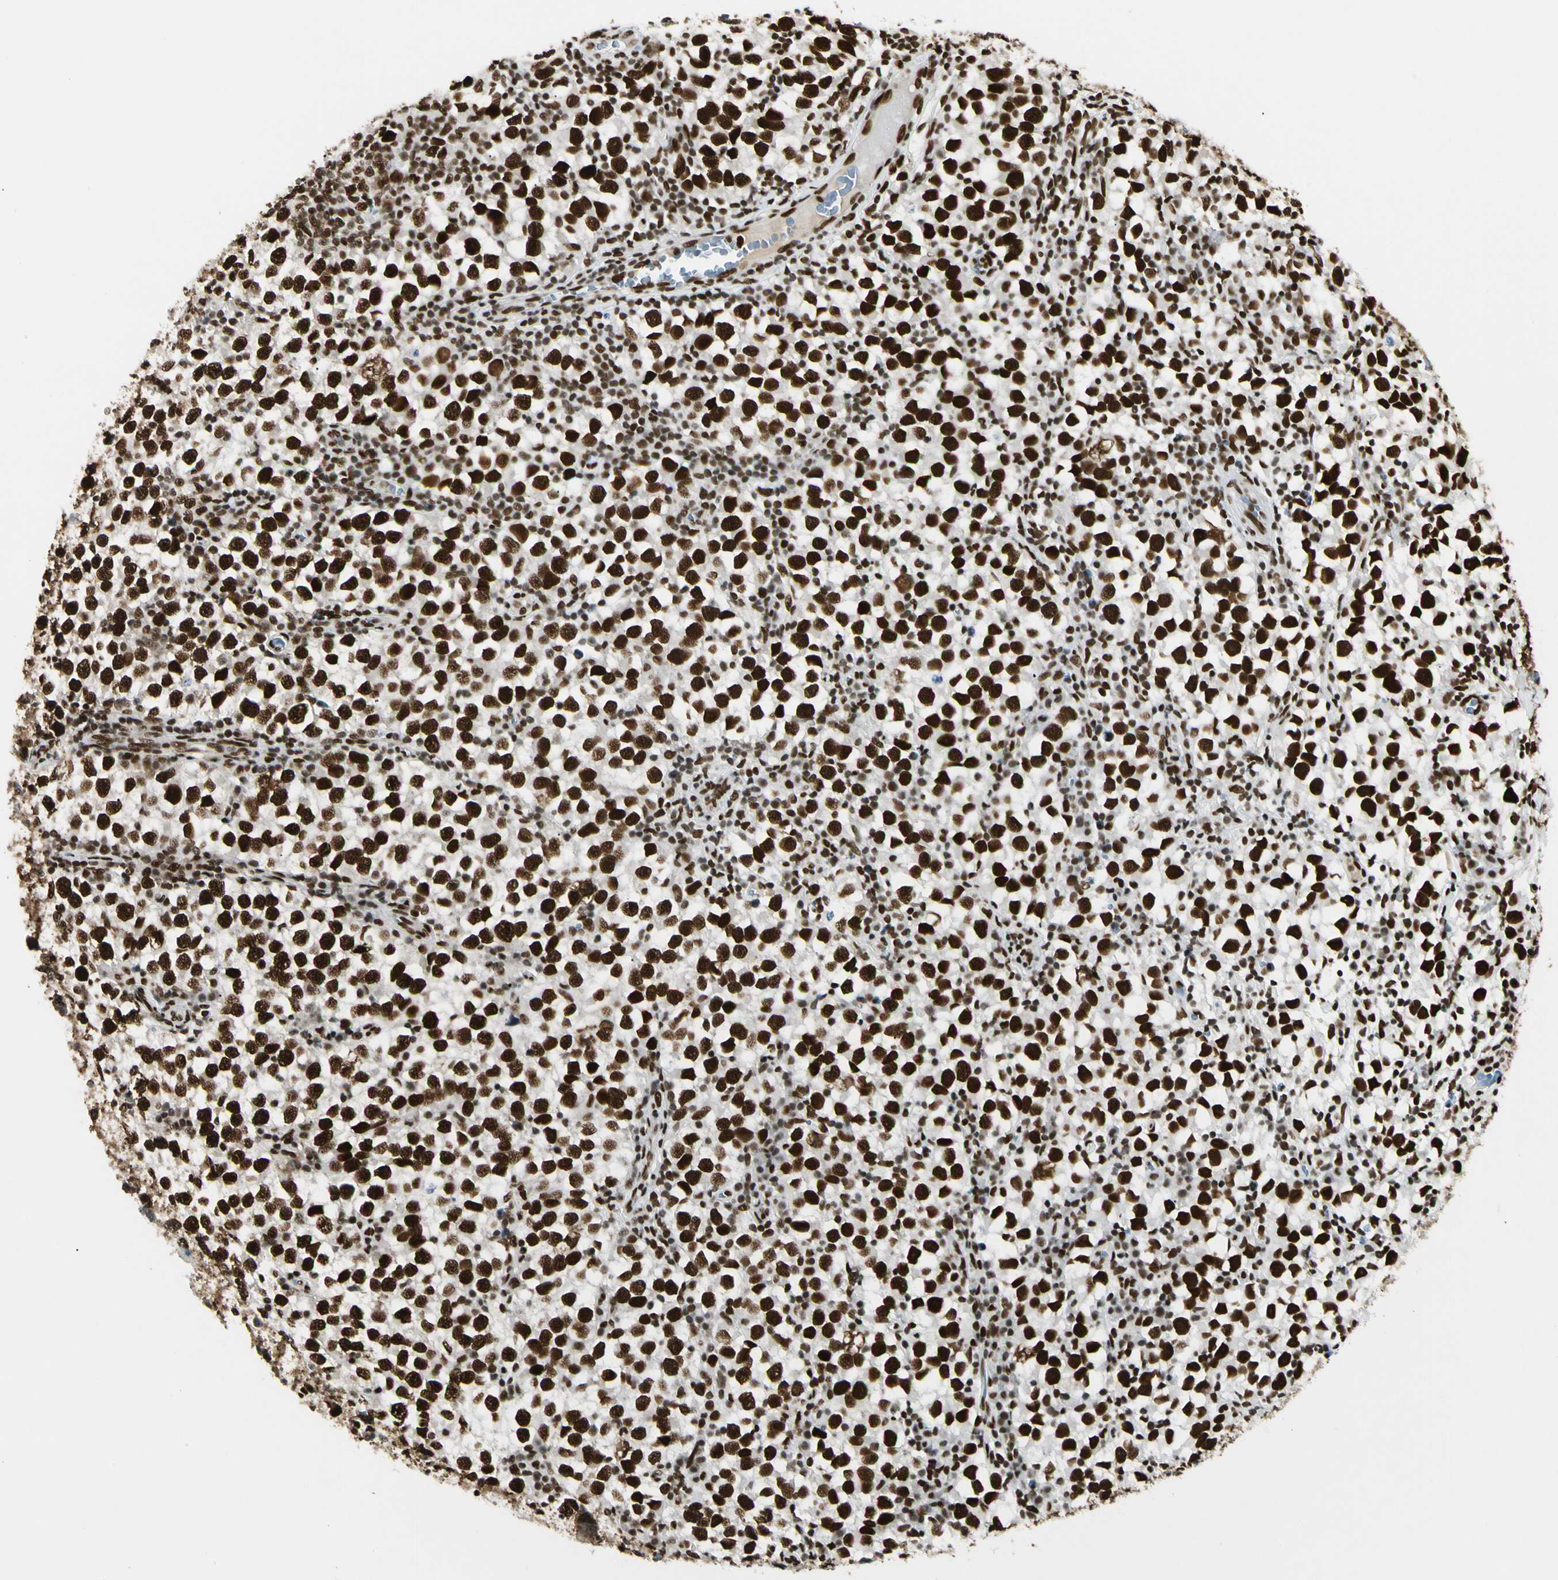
{"staining": {"intensity": "strong", "quantity": ">75%", "location": "nuclear"}, "tissue": "testis cancer", "cell_type": "Tumor cells", "image_type": "cancer", "snomed": [{"axis": "morphology", "description": "Seminoma, NOS"}, {"axis": "topography", "description": "Testis"}], "caption": "Testis seminoma was stained to show a protein in brown. There is high levels of strong nuclear expression in approximately >75% of tumor cells.", "gene": "FUS", "patient": {"sex": "male", "age": 65}}